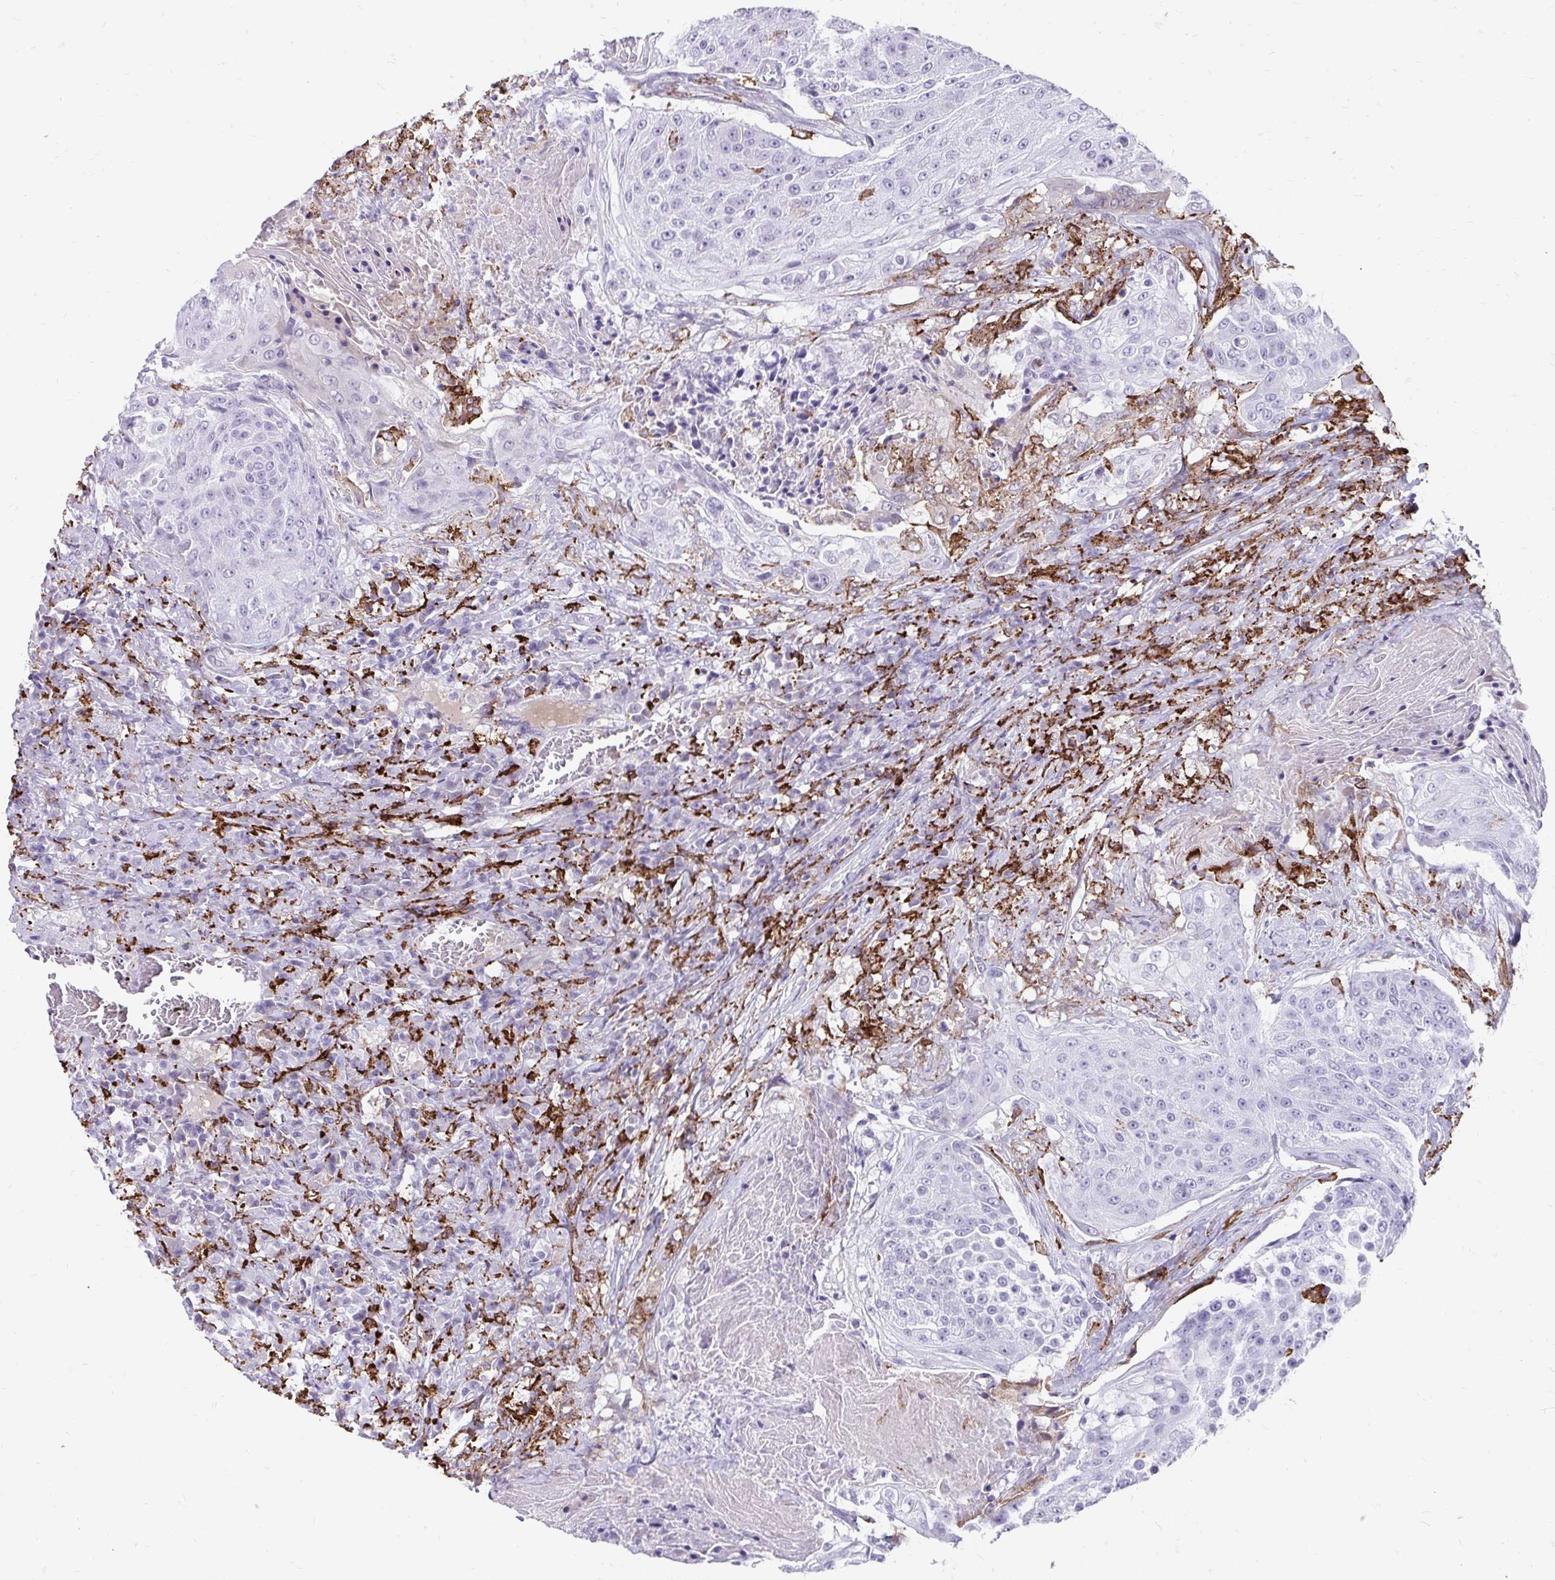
{"staining": {"intensity": "negative", "quantity": "none", "location": "none"}, "tissue": "urothelial cancer", "cell_type": "Tumor cells", "image_type": "cancer", "snomed": [{"axis": "morphology", "description": "Urothelial carcinoma, High grade"}, {"axis": "topography", "description": "Urinary bladder"}], "caption": "An immunohistochemistry photomicrograph of high-grade urothelial carcinoma is shown. There is no staining in tumor cells of high-grade urothelial carcinoma. (DAB (3,3'-diaminobenzidine) immunohistochemistry (IHC) with hematoxylin counter stain).", "gene": "CD163", "patient": {"sex": "female", "age": 63}}